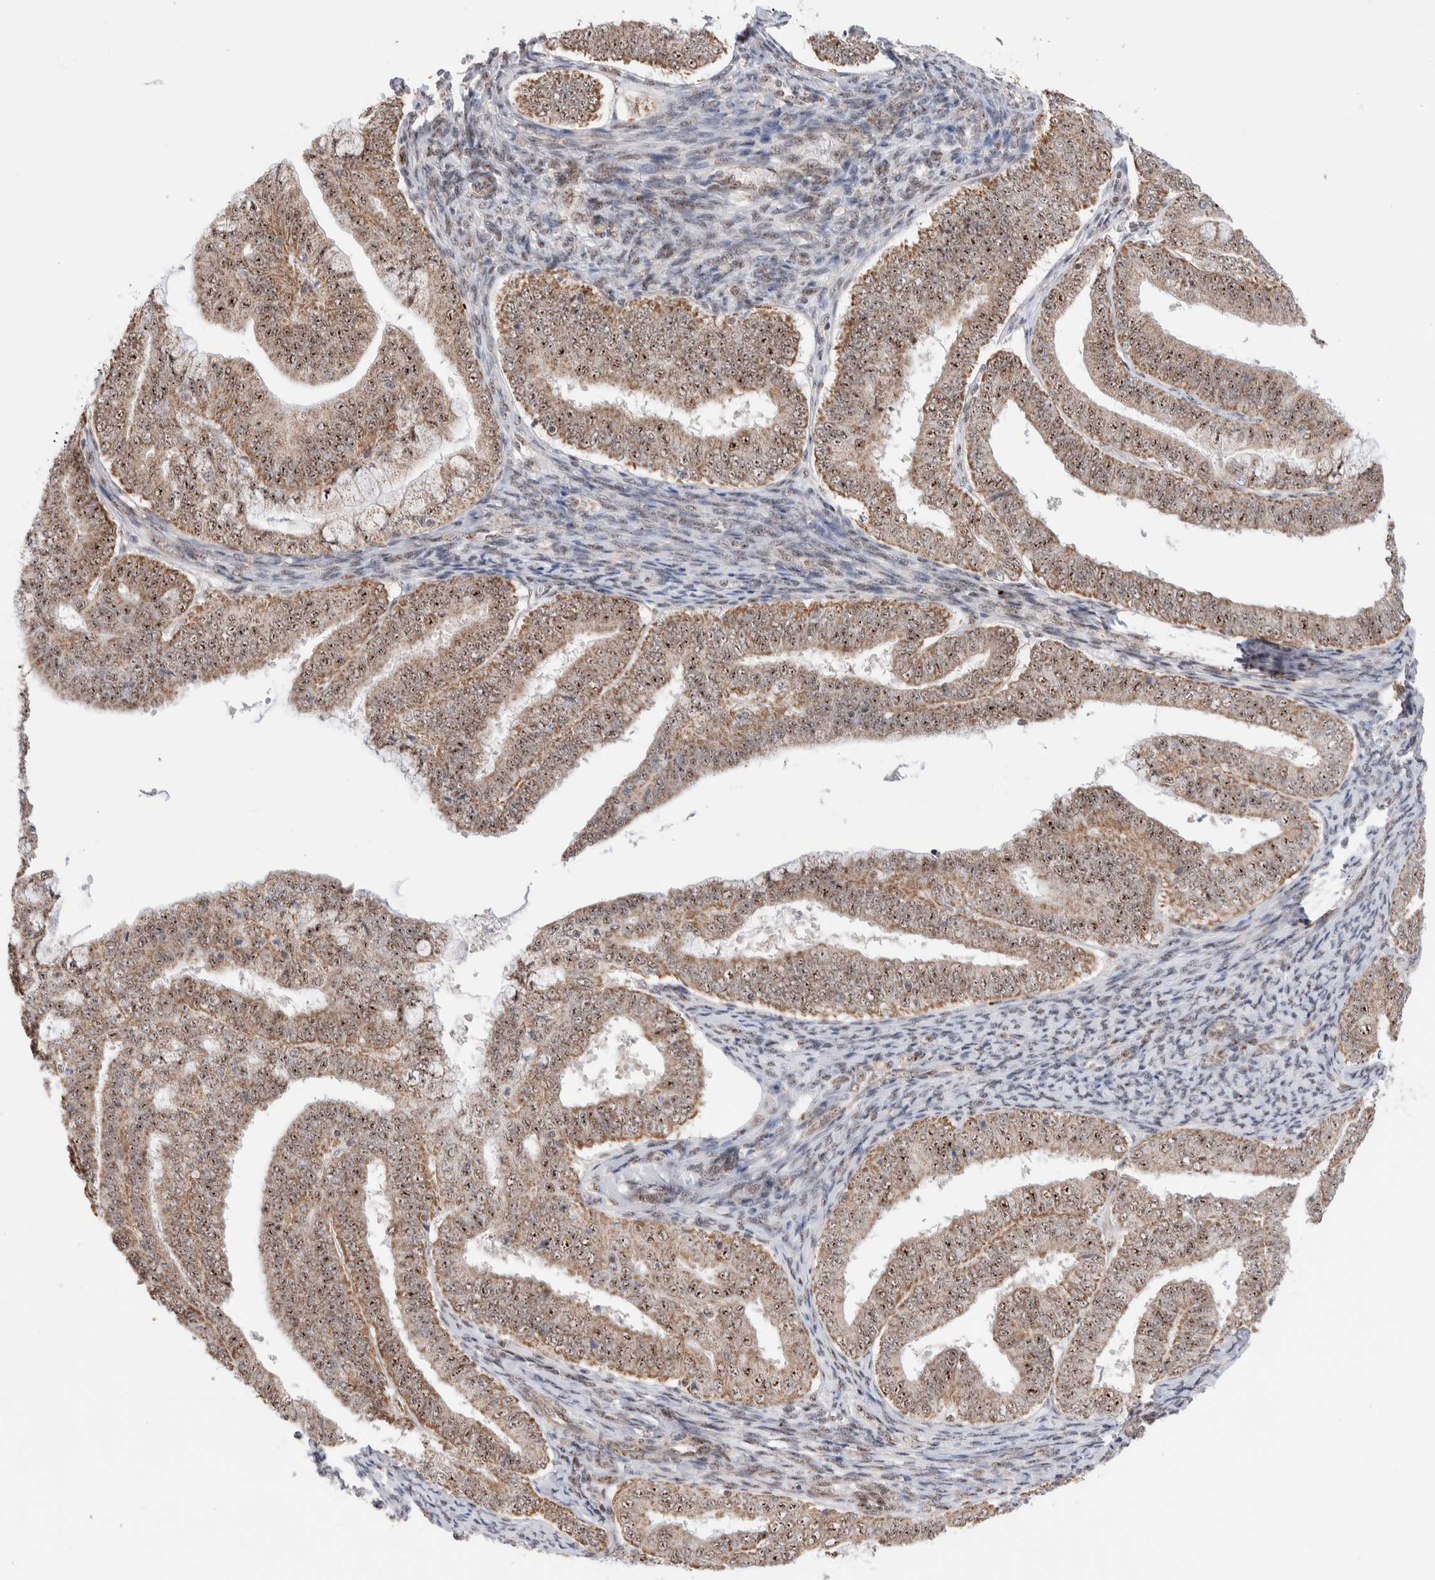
{"staining": {"intensity": "moderate", "quantity": ">75%", "location": "cytoplasmic/membranous,nuclear"}, "tissue": "endometrial cancer", "cell_type": "Tumor cells", "image_type": "cancer", "snomed": [{"axis": "morphology", "description": "Adenocarcinoma, NOS"}, {"axis": "topography", "description": "Endometrium"}], "caption": "An image of human endometrial cancer (adenocarcinoma) stained for a protein demonstrates moderate cytoplasmic/membranous and nuclear brown staining in tumor cells. (DAB IHC, brown staining for protein, blue staining for nuclei).", "gene": "ZNF695", "patient": {"sex": "female", "age": 63}}